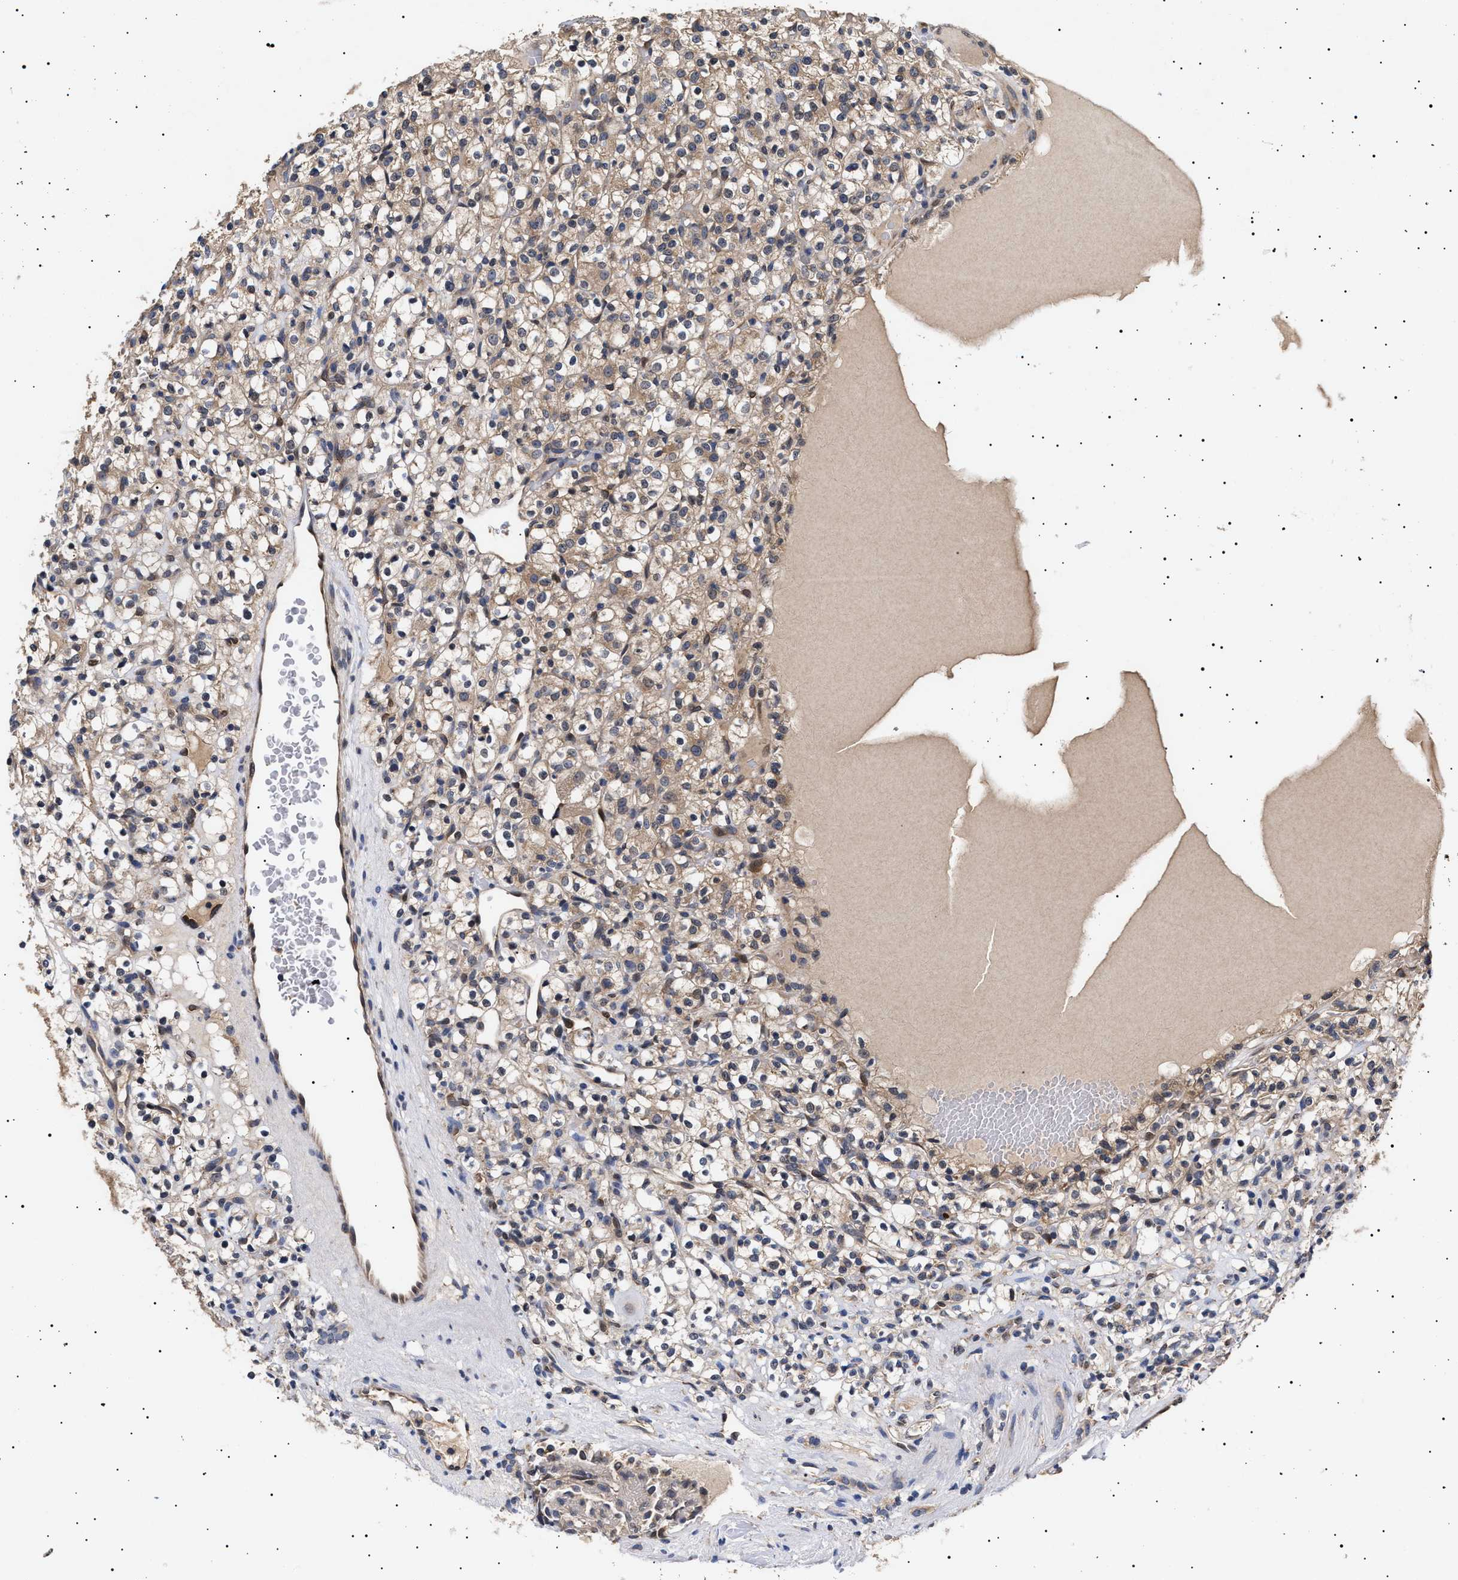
{"staining": {"intensity": "weak", "quantity": ">75%", "location": "cytoplasmic/membranous"}, "tissue": "renal cancer", "cell_type": "Tumor cells", "image_type": "cancer", "snomed": [{"axis": "morphology", "description": "Normal tissue, NOS"}, {"axis": "morphology", "description": "Adenocarcinoma, NOS"}, {"axis": "topography", "description": "Kidney"}], "caption": "Adenocarcinoma (renal) was stained to show a protein in brown. There is low levels of weak cytoplasmic/membranous positivity in about >75% of tumor cells.", "gene": "KRBA1", "patient": {"sex": "female", "age": 72}}